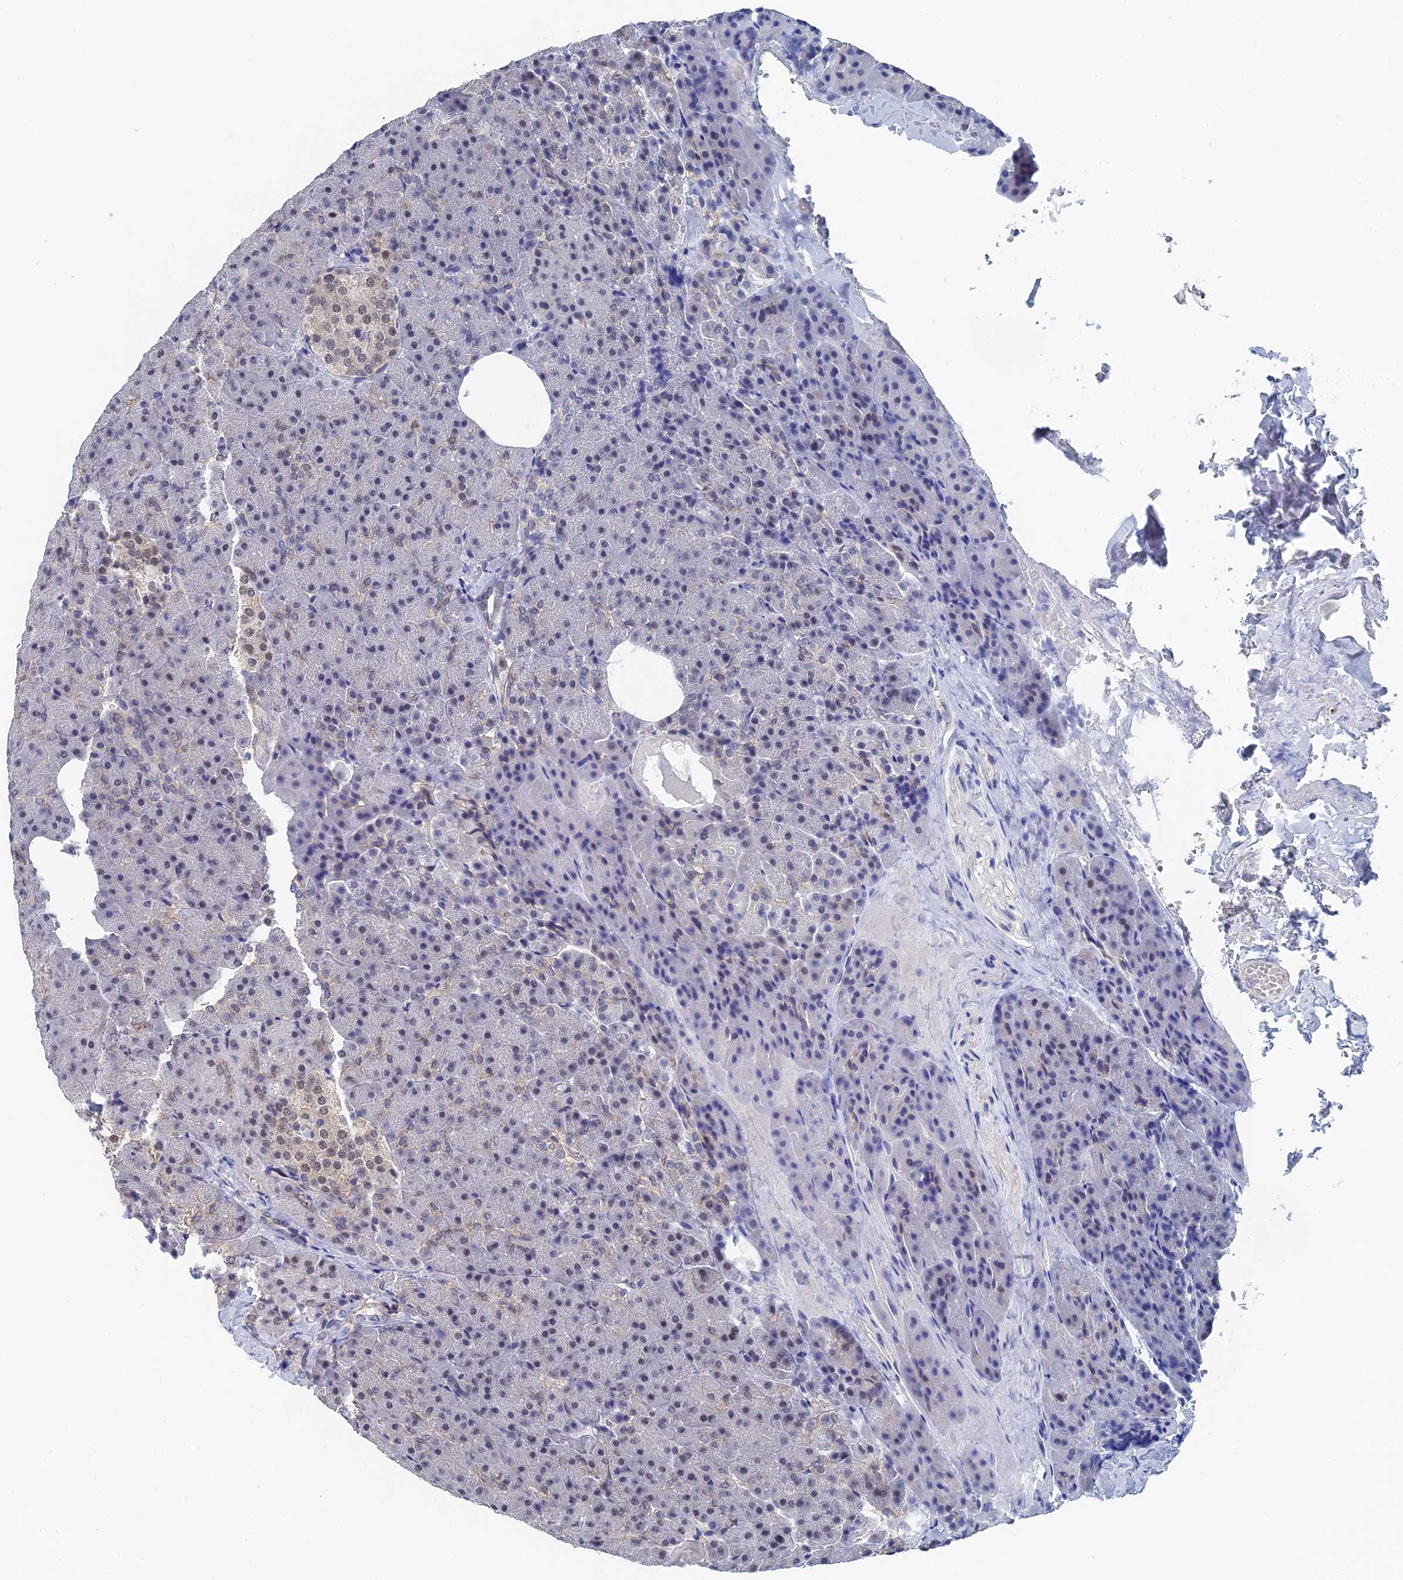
{"staining": {"intensity": "weak", "quantity": "25%-75%", "location": "nuclear"}, "tissue": "pancreas", "cell_type": "Exocrine glandular cells", "image_type": "normal", "snomed": [{"axis": "morphology", "description": "Normal tissue, NOS"}, {"axis": "morphology", "description": "Carcinoid, malignant, NOS"}, {"axis": "topography", "description": "Pancreas"}], "caption": "The micrograph shows a brown stain indicating the presence of a protein in the nuclear of exocrine glandular cells in pancreas. The staining was performed using DAB (3,3'-diaminobenzidine) to visualize the protein expression in brown, while the nuclei were stained in blue with hematoxylin (Magnification: 20x).", "gene": "TSSC4", "patient": {"sex": "female", "age": 35}}